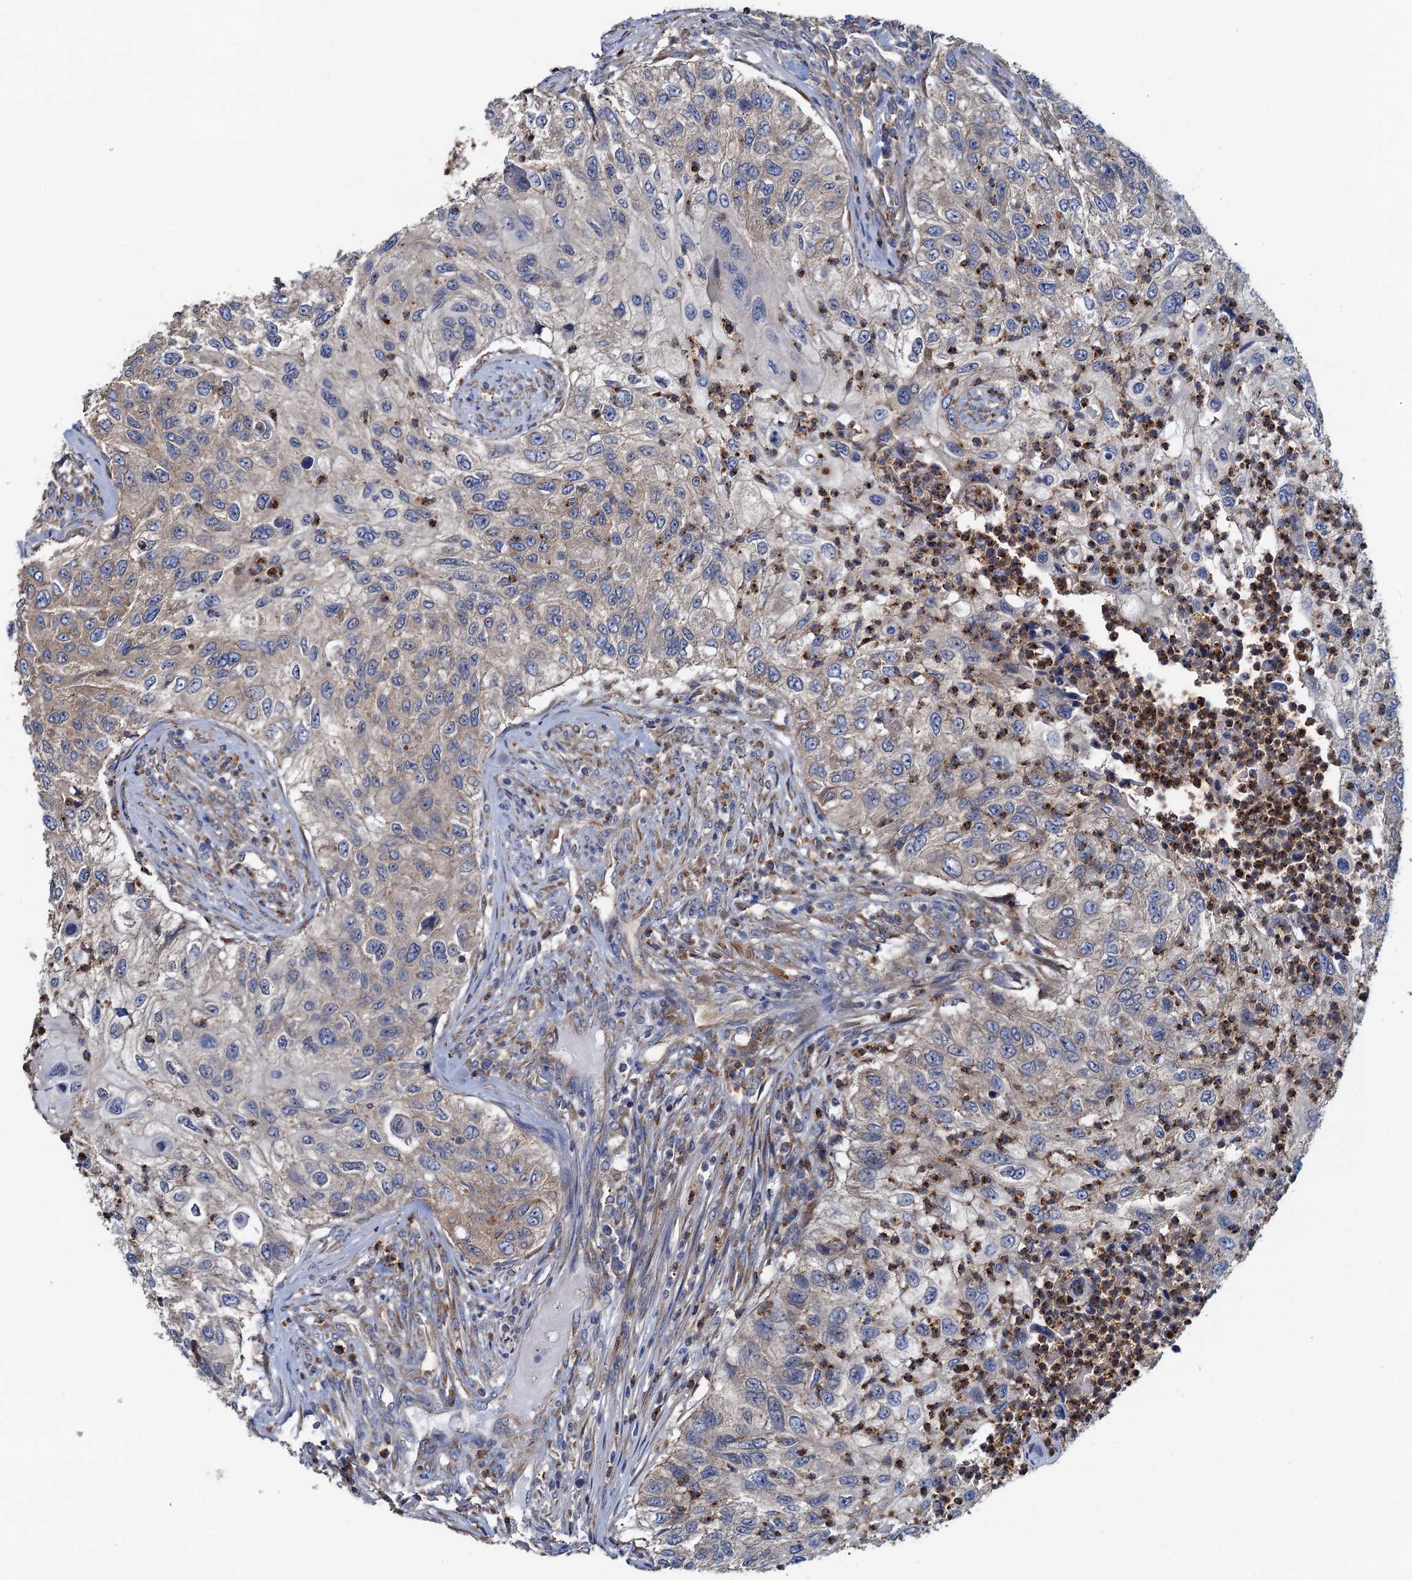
{"staining": {"intensity": "weak", "quantity": "<25%", "location": "cytoplasmic/membranous"}, "tissue": "urothelial cancer", "cell_type": "Tumor cells", "image_type": "cancer", "snomed": [{"axis": "morphology", "description": "Urothelial carcinoma, High grade"}, {"axis": "topography", "description": "Urinary bladder"}], "caption": "Human urothelial carcinoma (high-grade) stained for a protein using IHC displays no expression in tumor cells.", "gene": "ADCY9", "patient": {"sex": "female", "age": 60}}